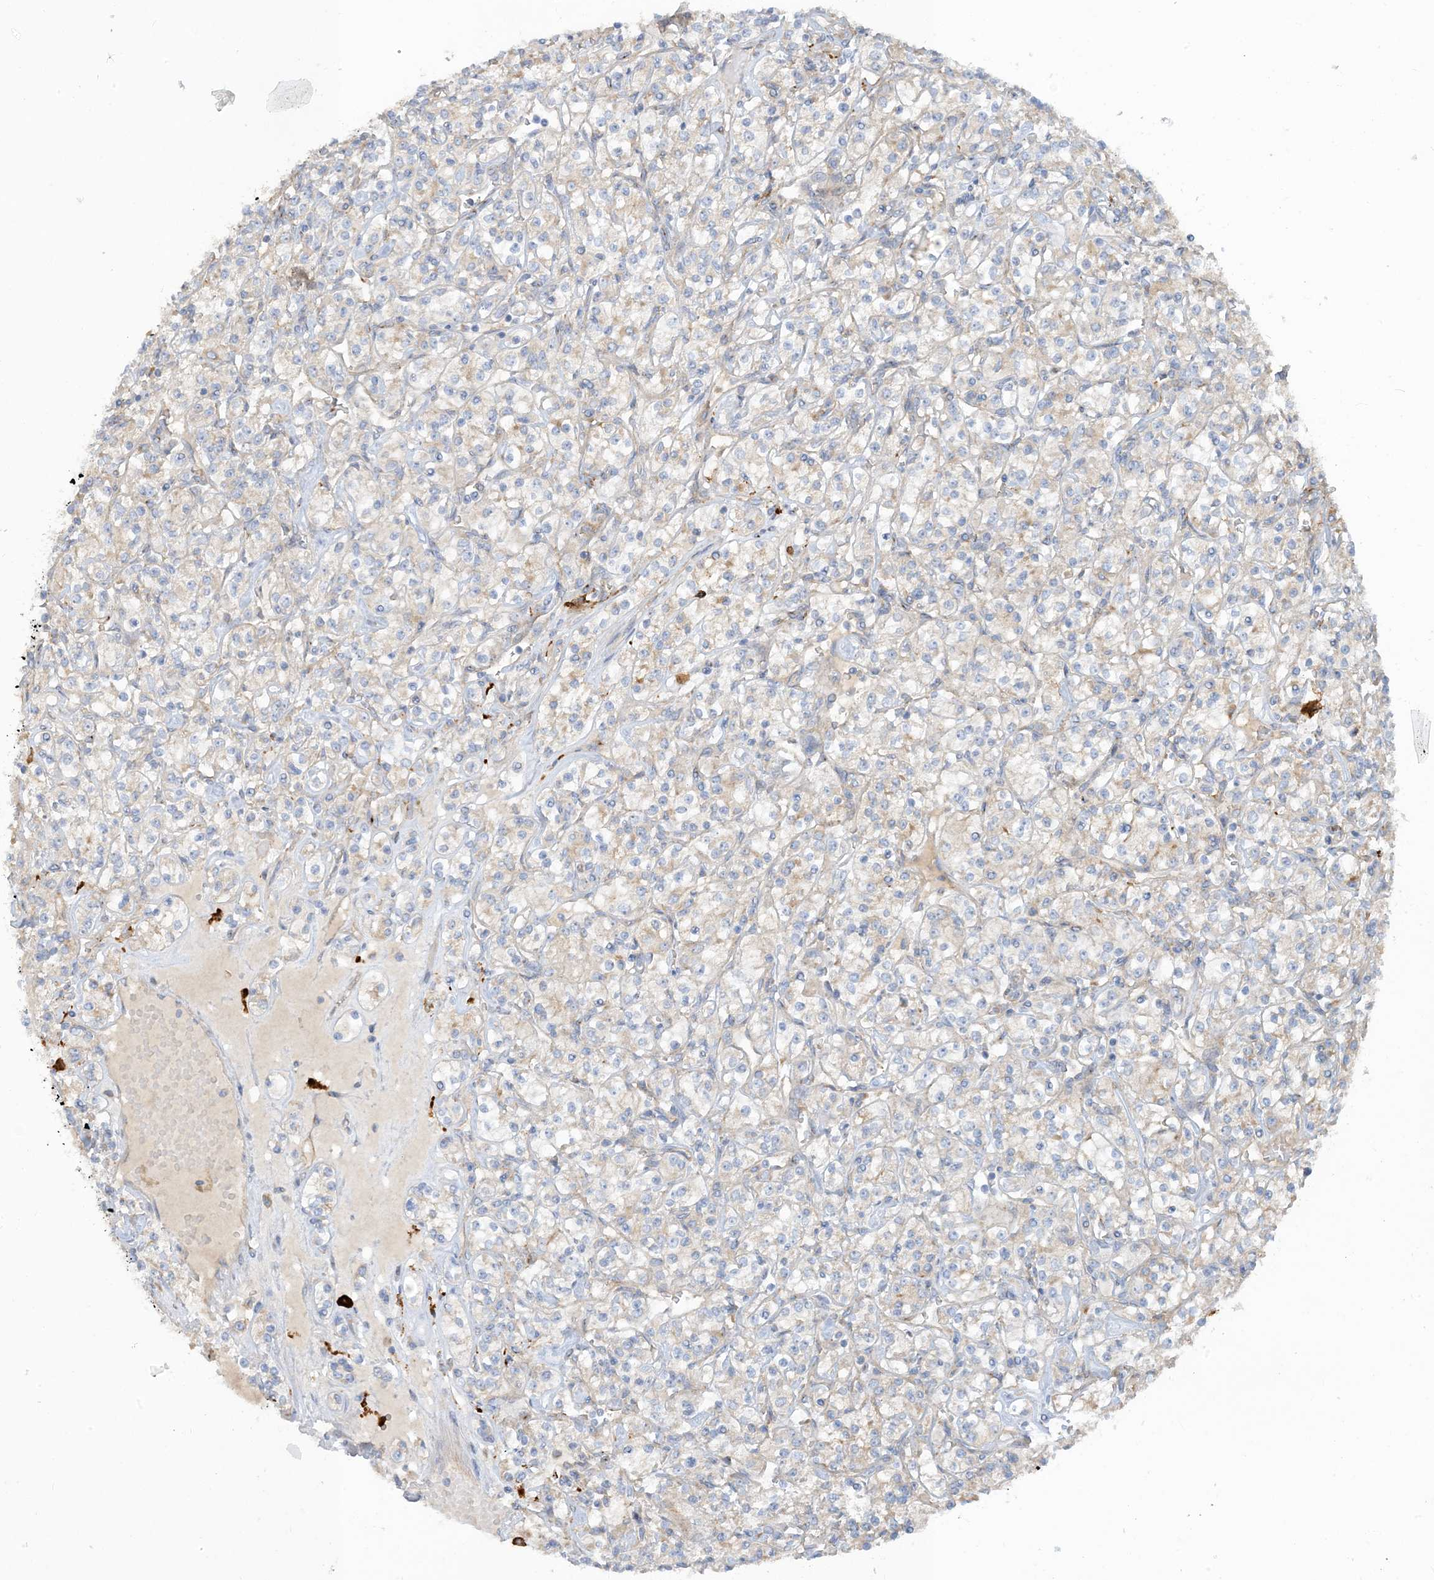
{"staining": {"intensity": "weak", "quantity": "<25%", "location": "cytoplasmic/membranous"}, "tissue": "renal cancer", "cell_type": "Tumor cells", "image_type": "cancer", "snomed": [{"axis": "morphology", "description": "Adenocarcinoma, NOS"}, {"axis": "topography", "description": "Kidney"}], "caption": "The immunohistochemistry histopathology image has no significant positivity in tumor cells of renal cancer tissue.", "gene": "PEAR1", "patient": {"sex": "male", "age": 77}}